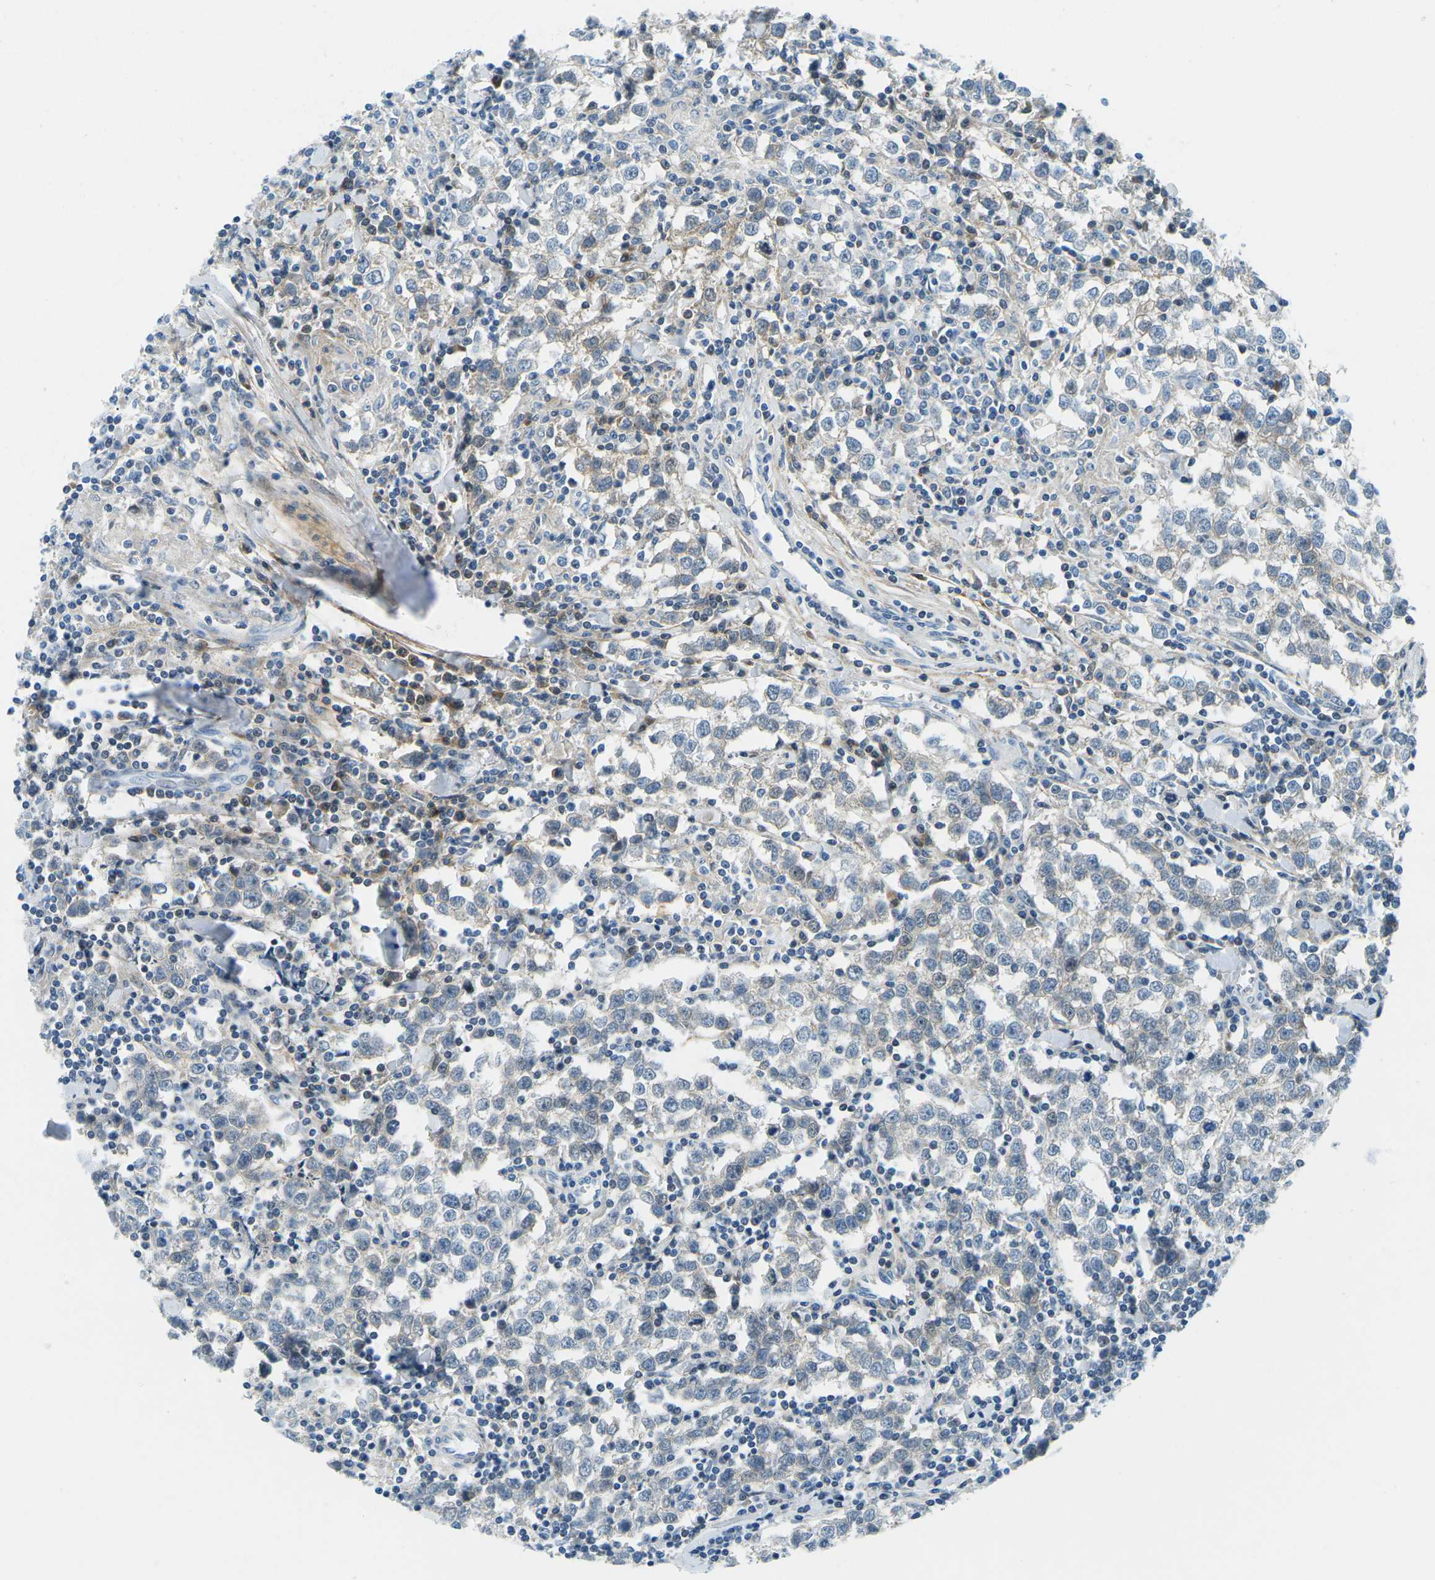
{"staining": {"intensity": "negative", "quantity": "none", "location": "none"}, "tissue": "testis cancer", "cell_type": "Tumor cells", "image_type": "cancer", "snomed": [{"axis": "morphology", "description": "Seminoma, NOS"}, {"axis": "morphology", "description": "Carcinoma, Embryonal, NOS"}, {"axis": "topography", "description": "Testis"}], "caption": "DAB immunohistochemical staining of human testis seminoma displays no significant positivity in tumor cells. (DAB (3,3'-diaminobenzidine) immunohistochemistry visualized using brightfield microscopy, high magnification).", "gene": "CFB", "patient": {"sex": "male", "age": 36}}